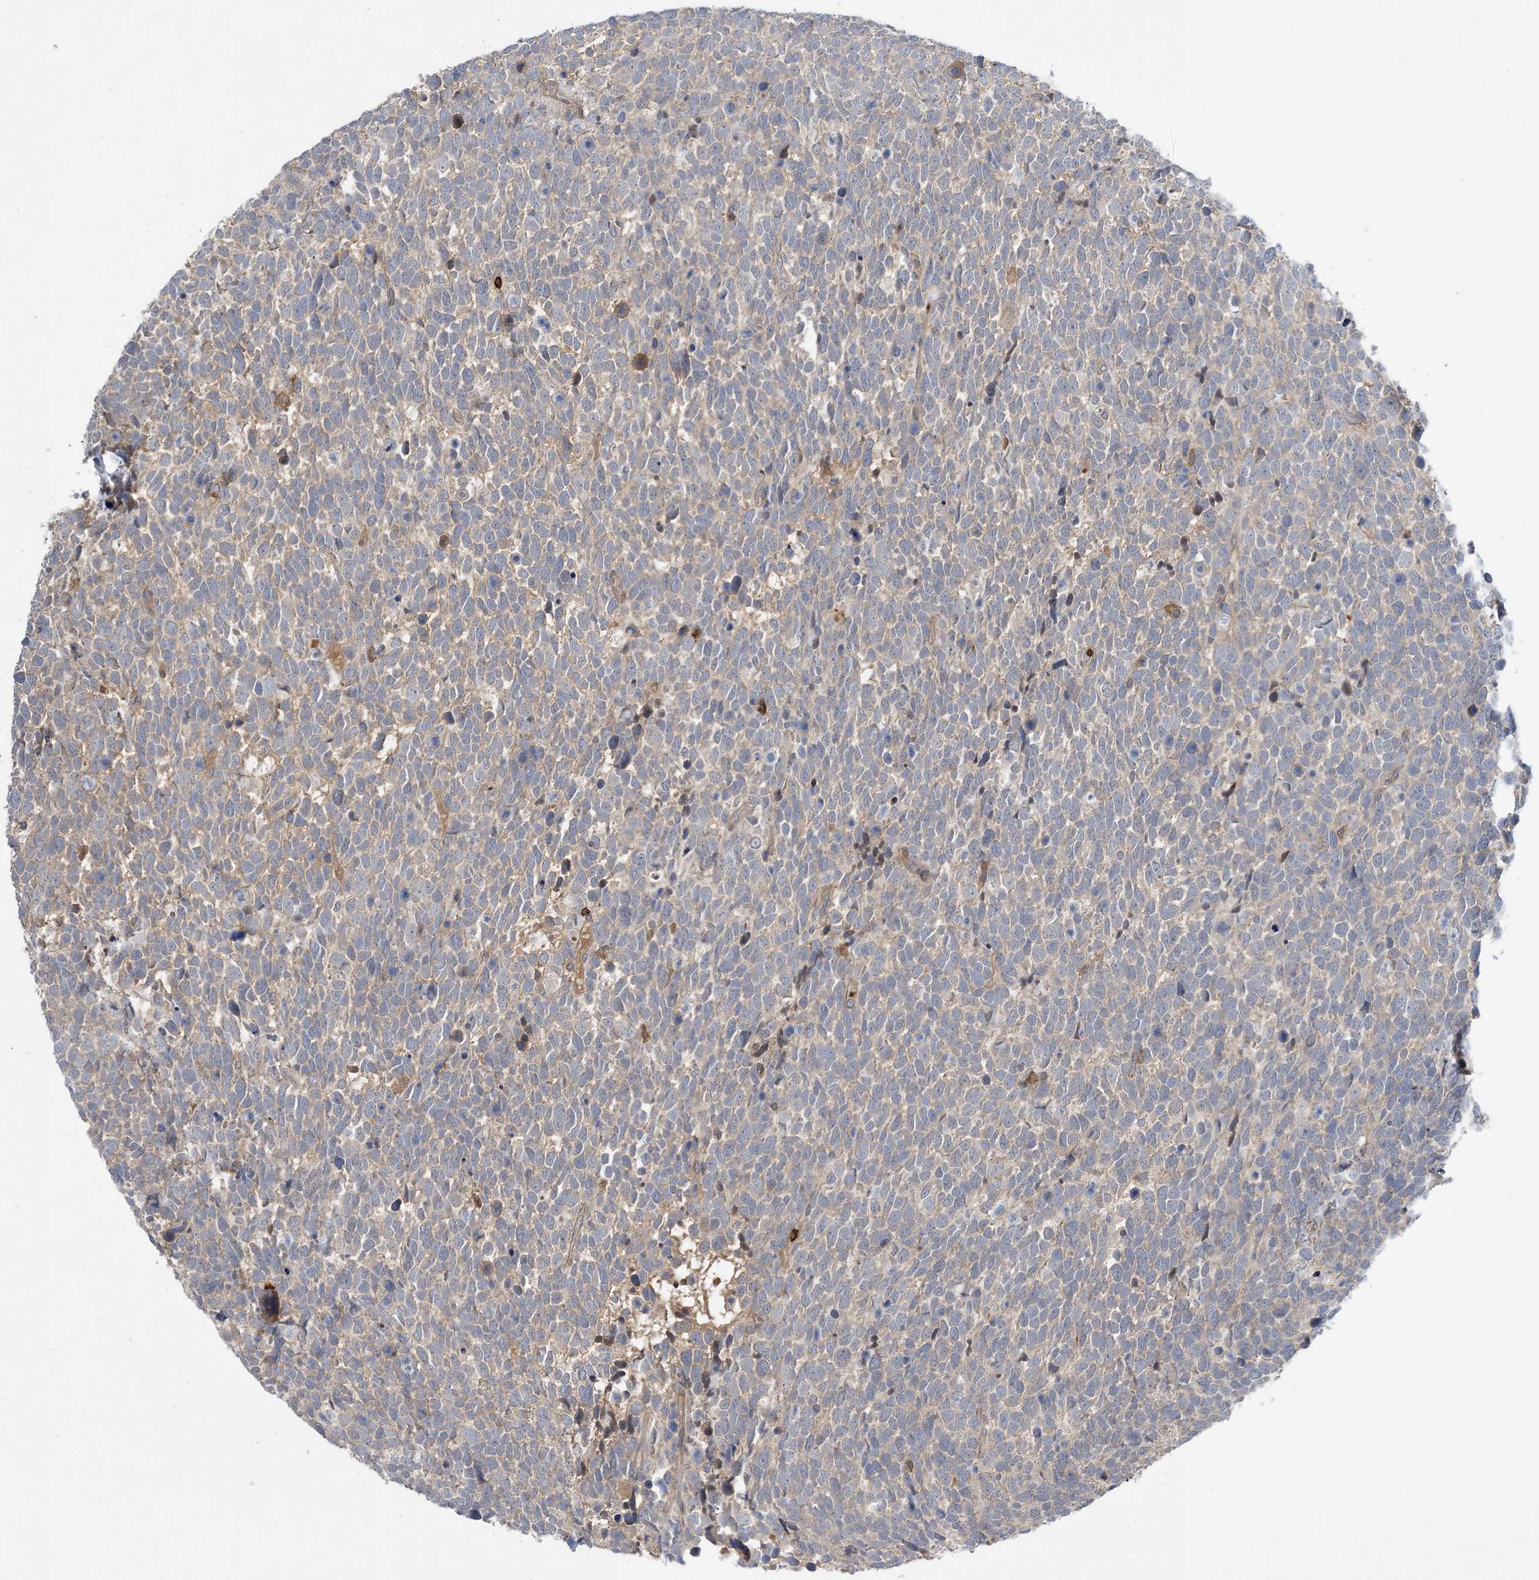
{"staining": {"intensity": "negative", "quantity": "none", "location": "none"}, "tissue": "urothelial cancer", "cell_type": "Tumor cells", "image_type": "cancer", "snomed": [{"axis": "morphology", "description": "Urothelial carcinoma, High grade"}, {"axis": "topography", "description": "Urinary bladder"}], "caption": "IHC image of urothelial cancer stained for a protein (brown), which shows no staining in tumor cells. (DAB (3,3'-diaminobenzidine) immunohistochemistry, high magnification).", "gene": "AK9", "patient": {"sex": "female", "age": 82}}